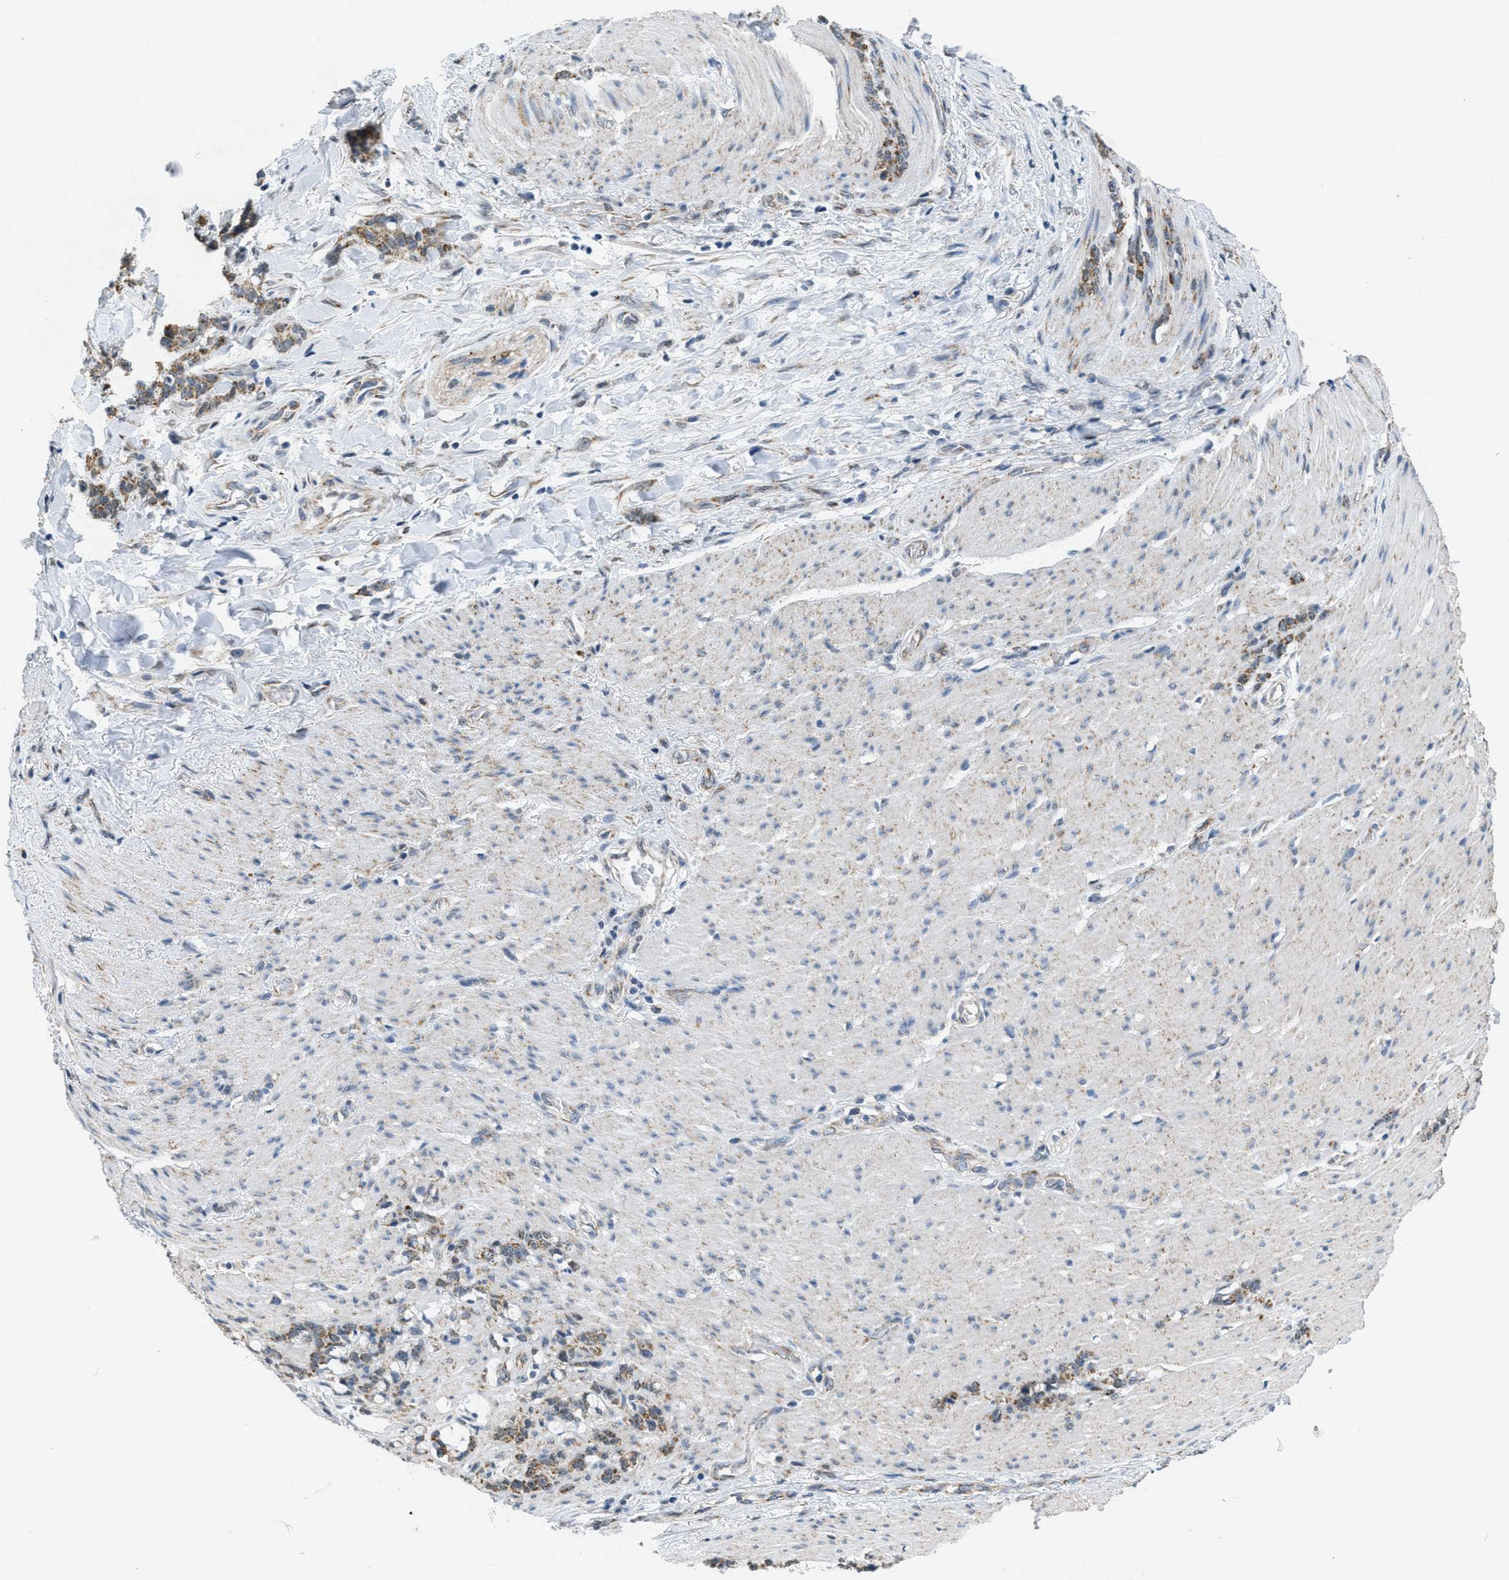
{"staining": {"intensity": "moderate", "quantity": ">75%", "location": "cytoplasmic/membranous"}, "tissue": "stomach cancer", "cell_type": "Tumor cells", "image_type": "cancer", "snomed": [{"axis": "morphology", "description": "Adenocarcinoma, NOS"}, {"axis": "topography", "description": "Stomach, lower"}], "caption": "Human stomach cancer (adenocarcinoma) stained with a brown dye reveals moderate cytoplasmic/membranous positive staining in approximately >75% of tumor cells.", "gene": "TOMM70", "patient": {"sex": "male", "age": 88}}